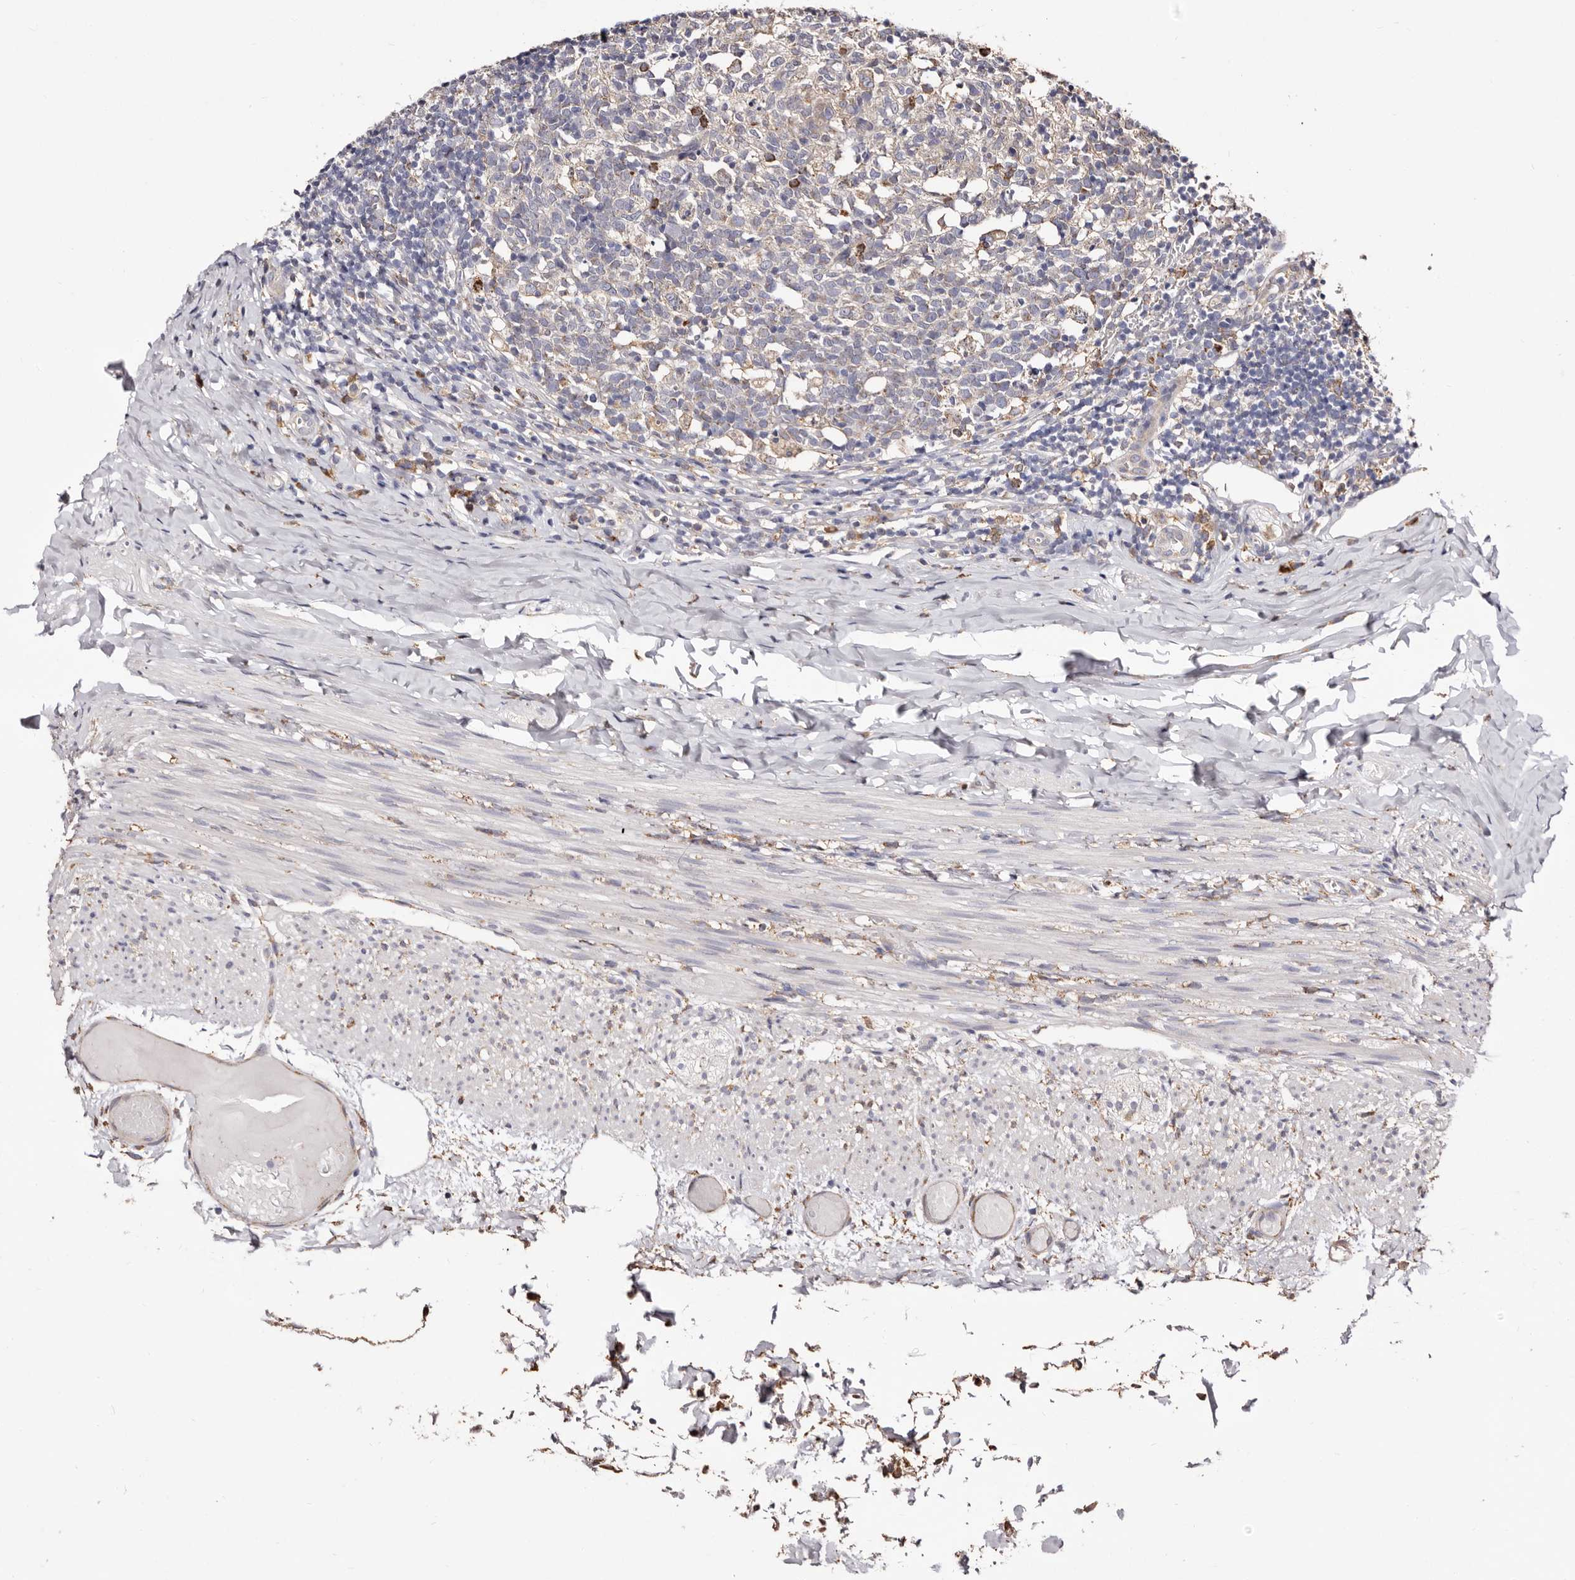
{"staining": {"intensity": "weak", "quantity": "25%-75%", "location": "cytoplasmic/membranous"}, "tissue": "appendix", "cell_type": "Glandular cells", "image_type": "normal", "snomed": [{"axis": "morphology", "description": "Normal tissue, NOS"}, {"axis": "topography", "description": "Appendix"}], "caption": "High-magnification brightfield microscopy of normal appendix stained with DAB (brown) and counterstained with hematoxylin (blue). glandular cells exhibit weak cytoplasmic/membranous staining is appreciated in approximately25%-75% of cells. (IHC, brightfield microscopy, high magnification).", "gene": "ACBD6", "patient": {"sex": "male", "age": 8}}